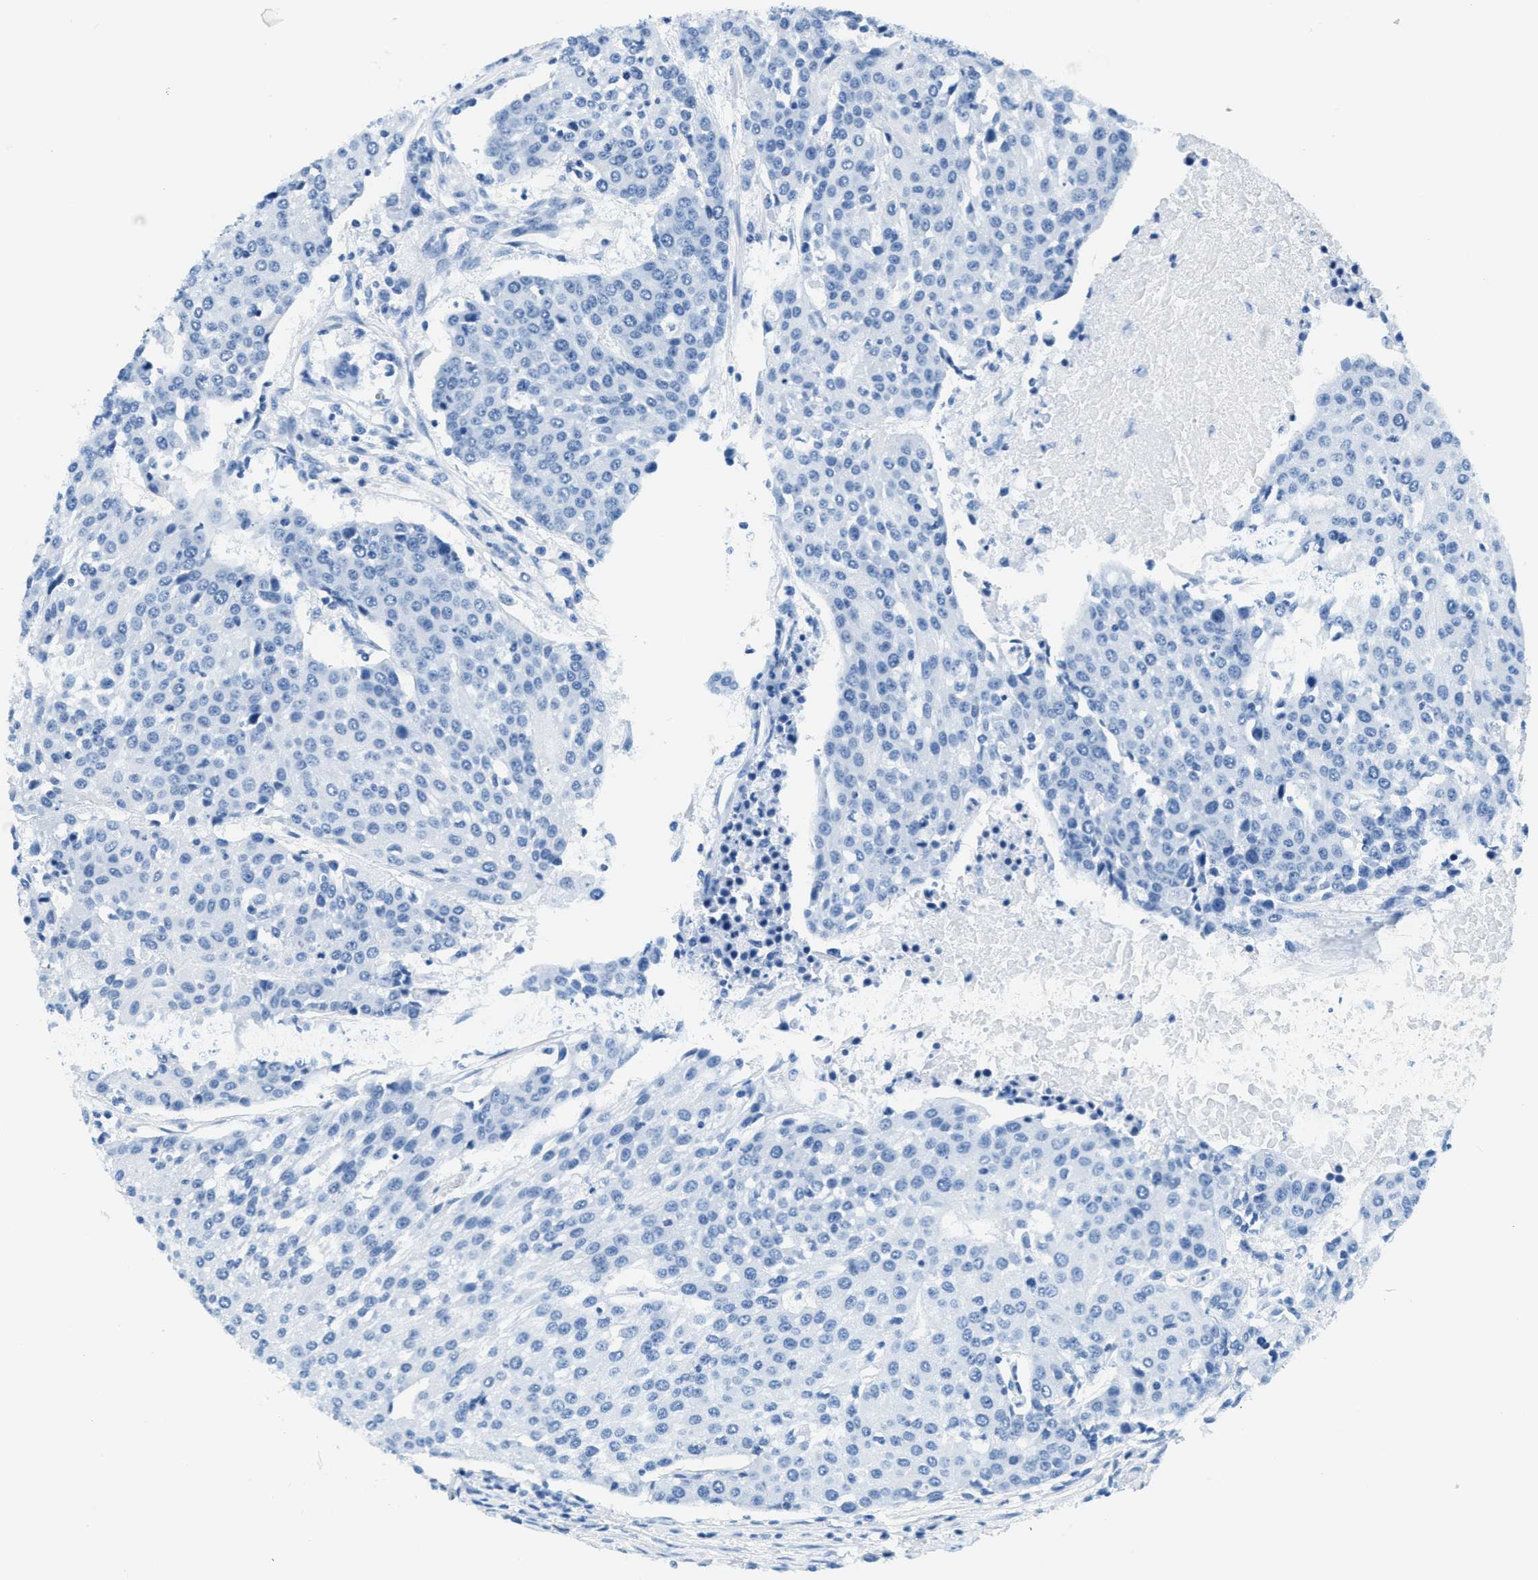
{"staining": {"intensity": "negative", "quantity": "none", "location": "none"}, "tissue": "urothelial cancer", "cell_type": "Tumor cells", "image_type": "cancer", "snomed": [{"axis": "morphology", "description": "Urothelial carcinoma, High grade"}, {"axis": "topography", "description": "Urinary bladder"}], "caption": "An immunohistochemistry image of high-grade urothelial carcinoma is shown. There is no staining in tumor cells of high-grade urothelial carcinoma. (DAB immunohistochemistry (IHC), high magnification).", "gene": "CA4", "patient": {"sex": "female", "age": 85}}